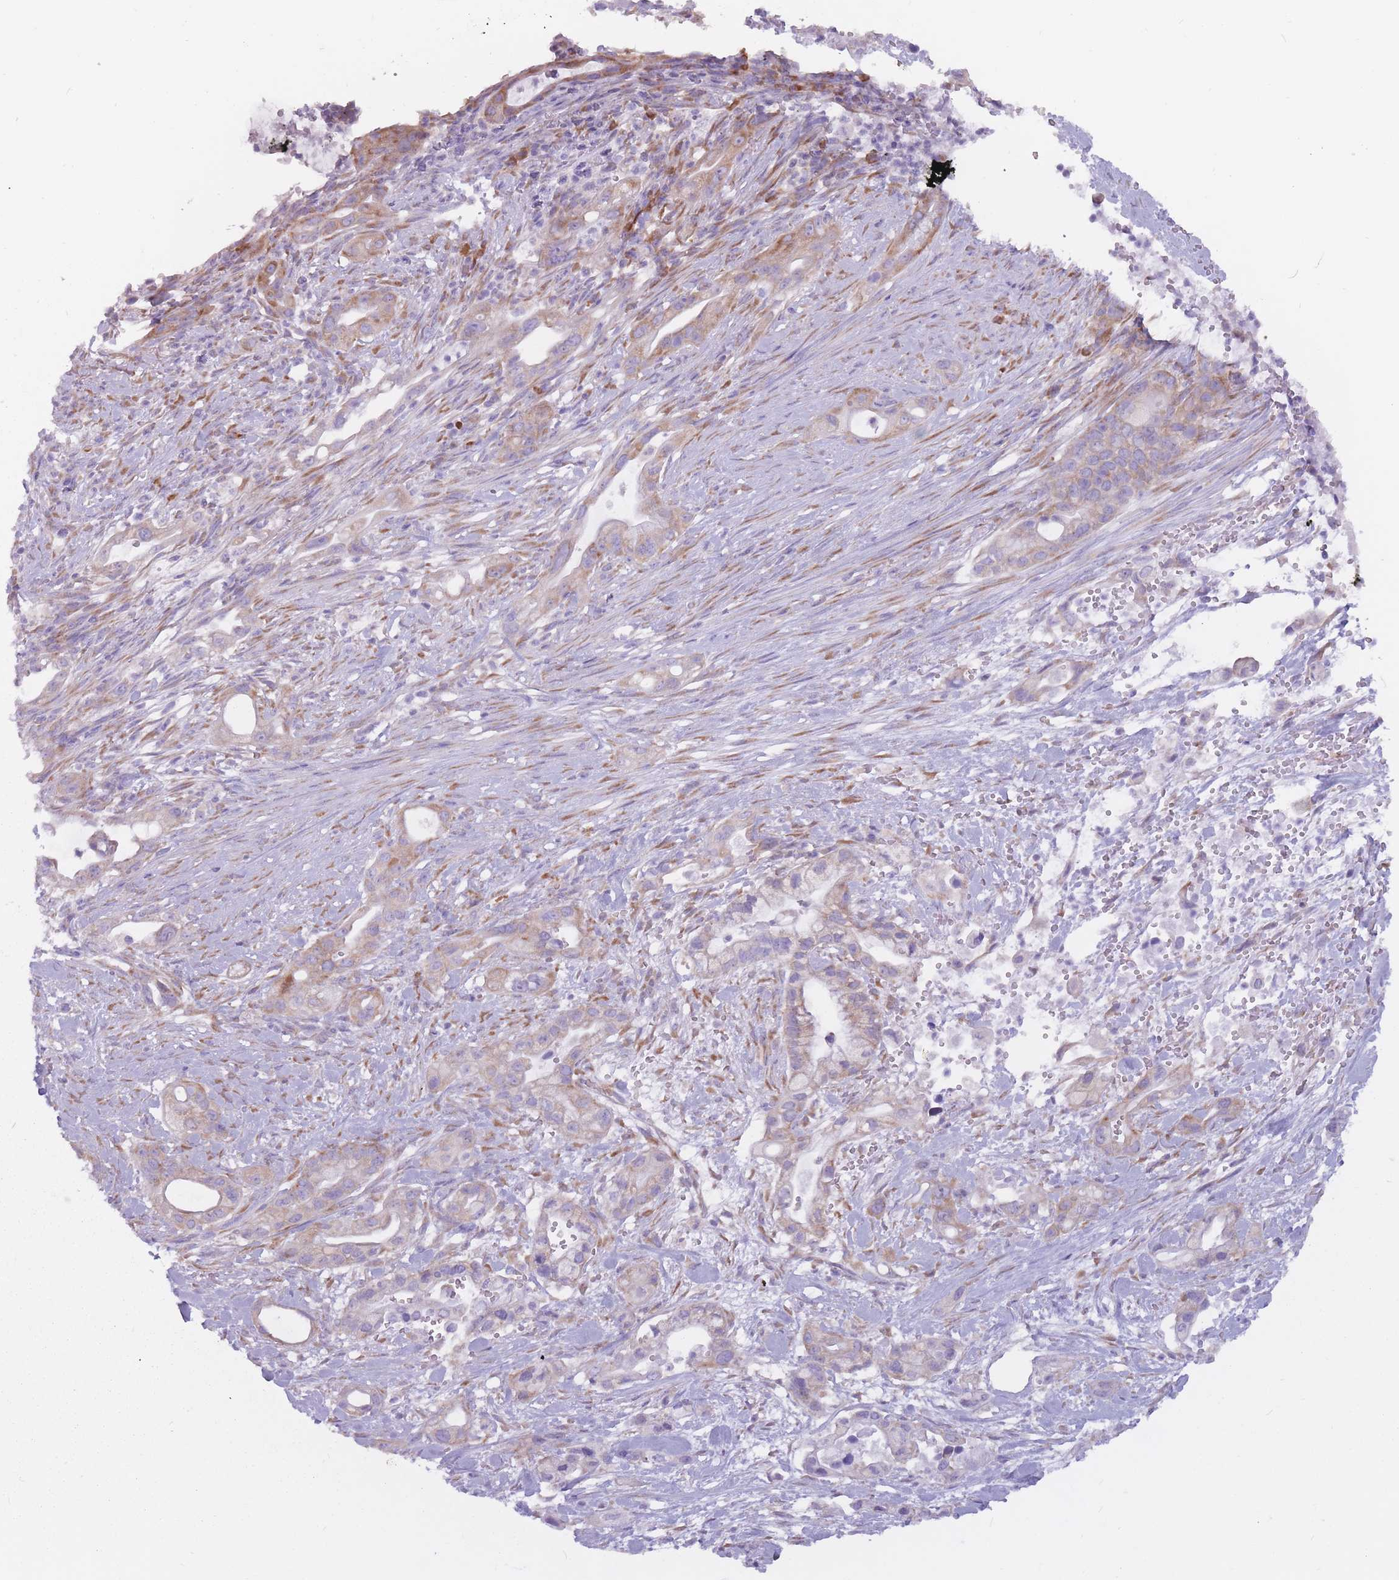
{"staining": {"intensity": "moderate", "quantity": "25%-75%", "location": "cytoplasmic/membranous"}, "tissue": "pancreatic cancer", "cell_type": "Tumor cells", "image_type": "cancer", "snomed": [{"axis": "morphology", "description": "Adenocarcinoma, NOS"}, {"axis": "topography", "description": "Pancreas"}], "caption": "Protein expression analysis of pancreatic cancer shows moderate cytoplasmic/membranous positivity in approximately 25%-75% of tumor cells. (IHC, brightfield microscopy, high magnification).", "gene": "RPL18", "patient": {"sex": "male", "age": 44}}